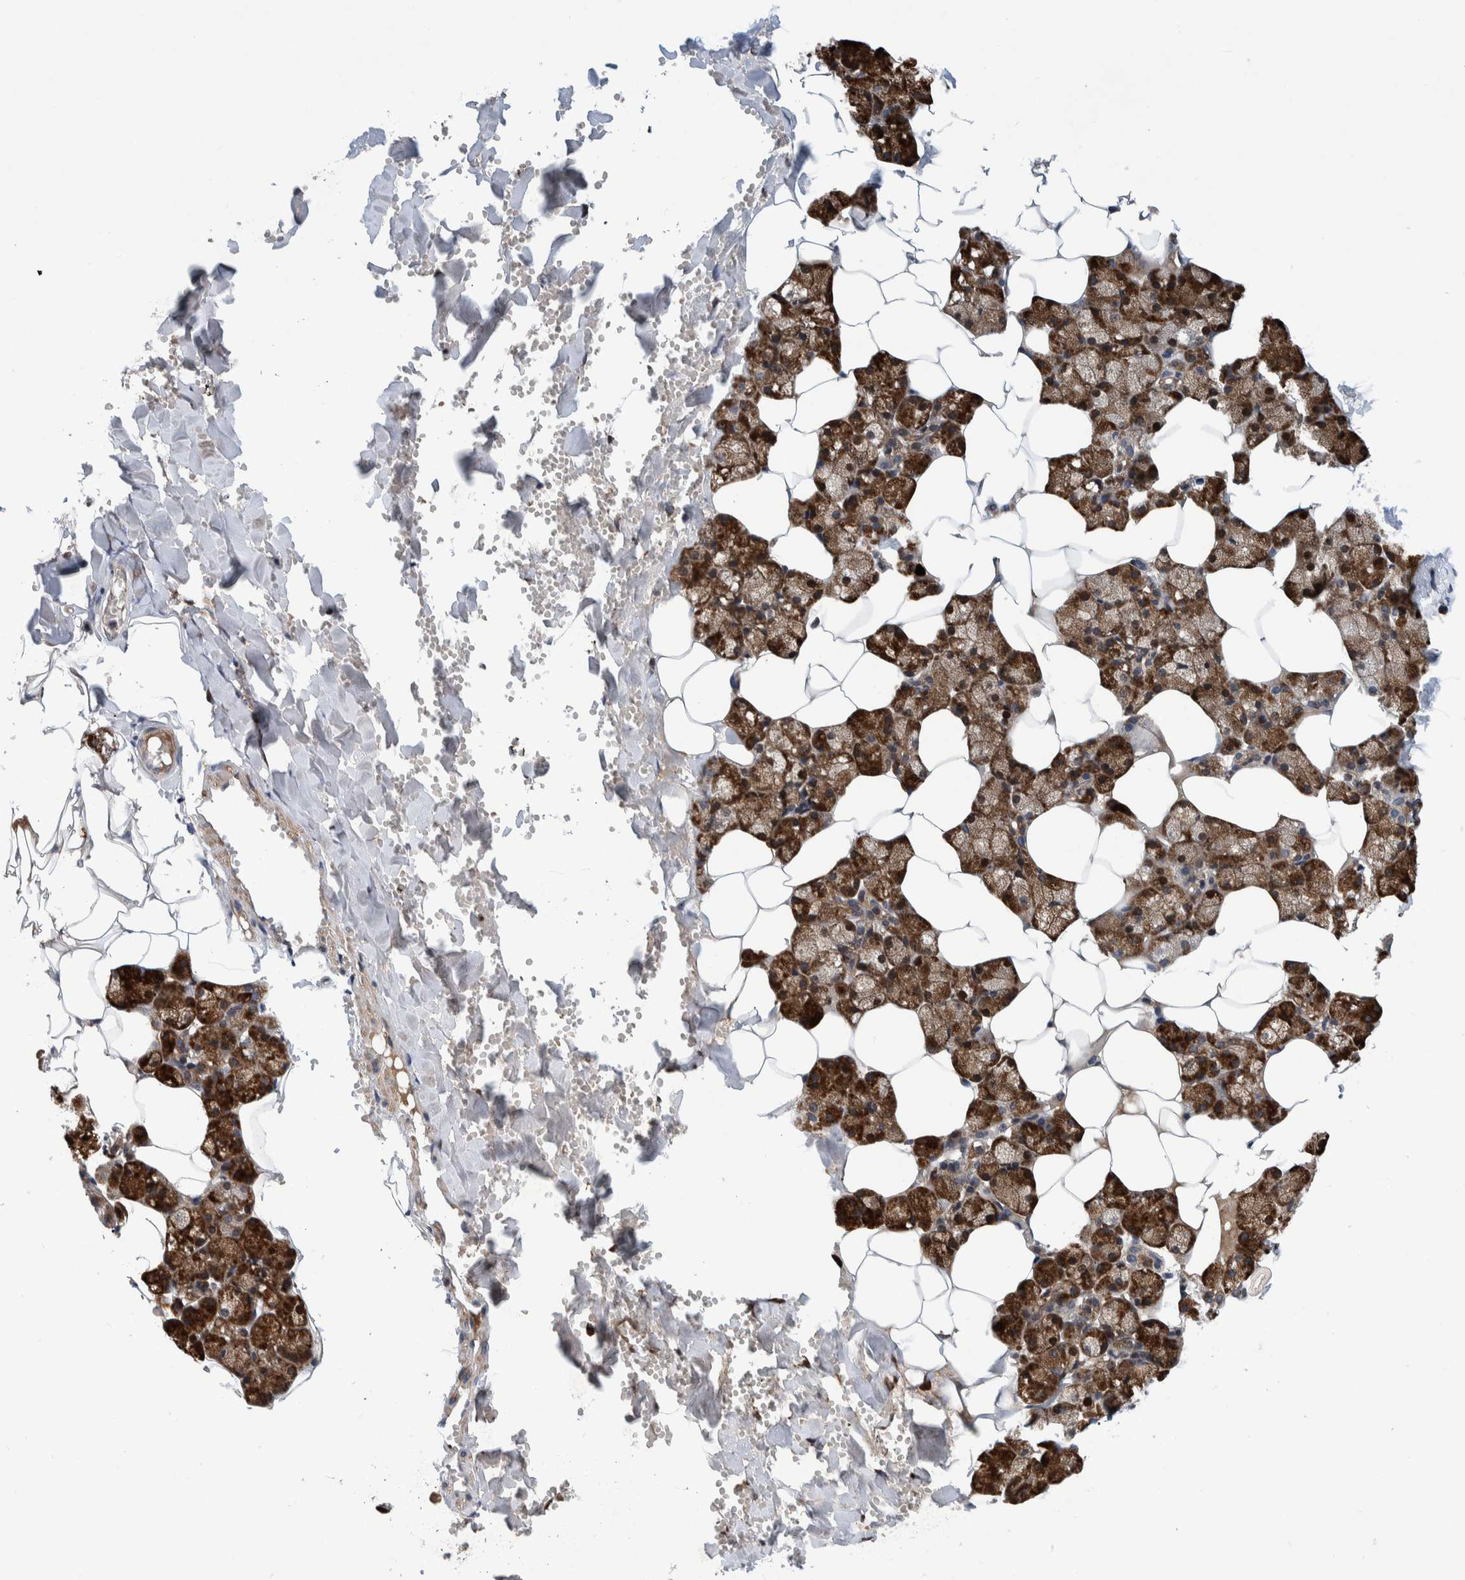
{"staining": {"intensity": "strong", "quantity": ">75%", "location": "cytoplasmic/membranous,nuclear"}, "tissue": "salivary gland", "cell_type": "Glandular cells", "image_type": "normal", "snomed": [{"axis": "morphology", "description": "Normal tissue, NOS"}, {"axis": "topography", "description": "Salivary gland"}], "caption": "Salivary gland stained with immunohistochemistry displays strong cytoplasmic/membranous,nuclear staining in about >75% of glandular cells. Using DAB (brown) and hematoxylin (blue) stains, captured at high magnification using brightfield microscopy.", "gene": "ITIH3", "patient": {"sex": "male", "age": 62}}